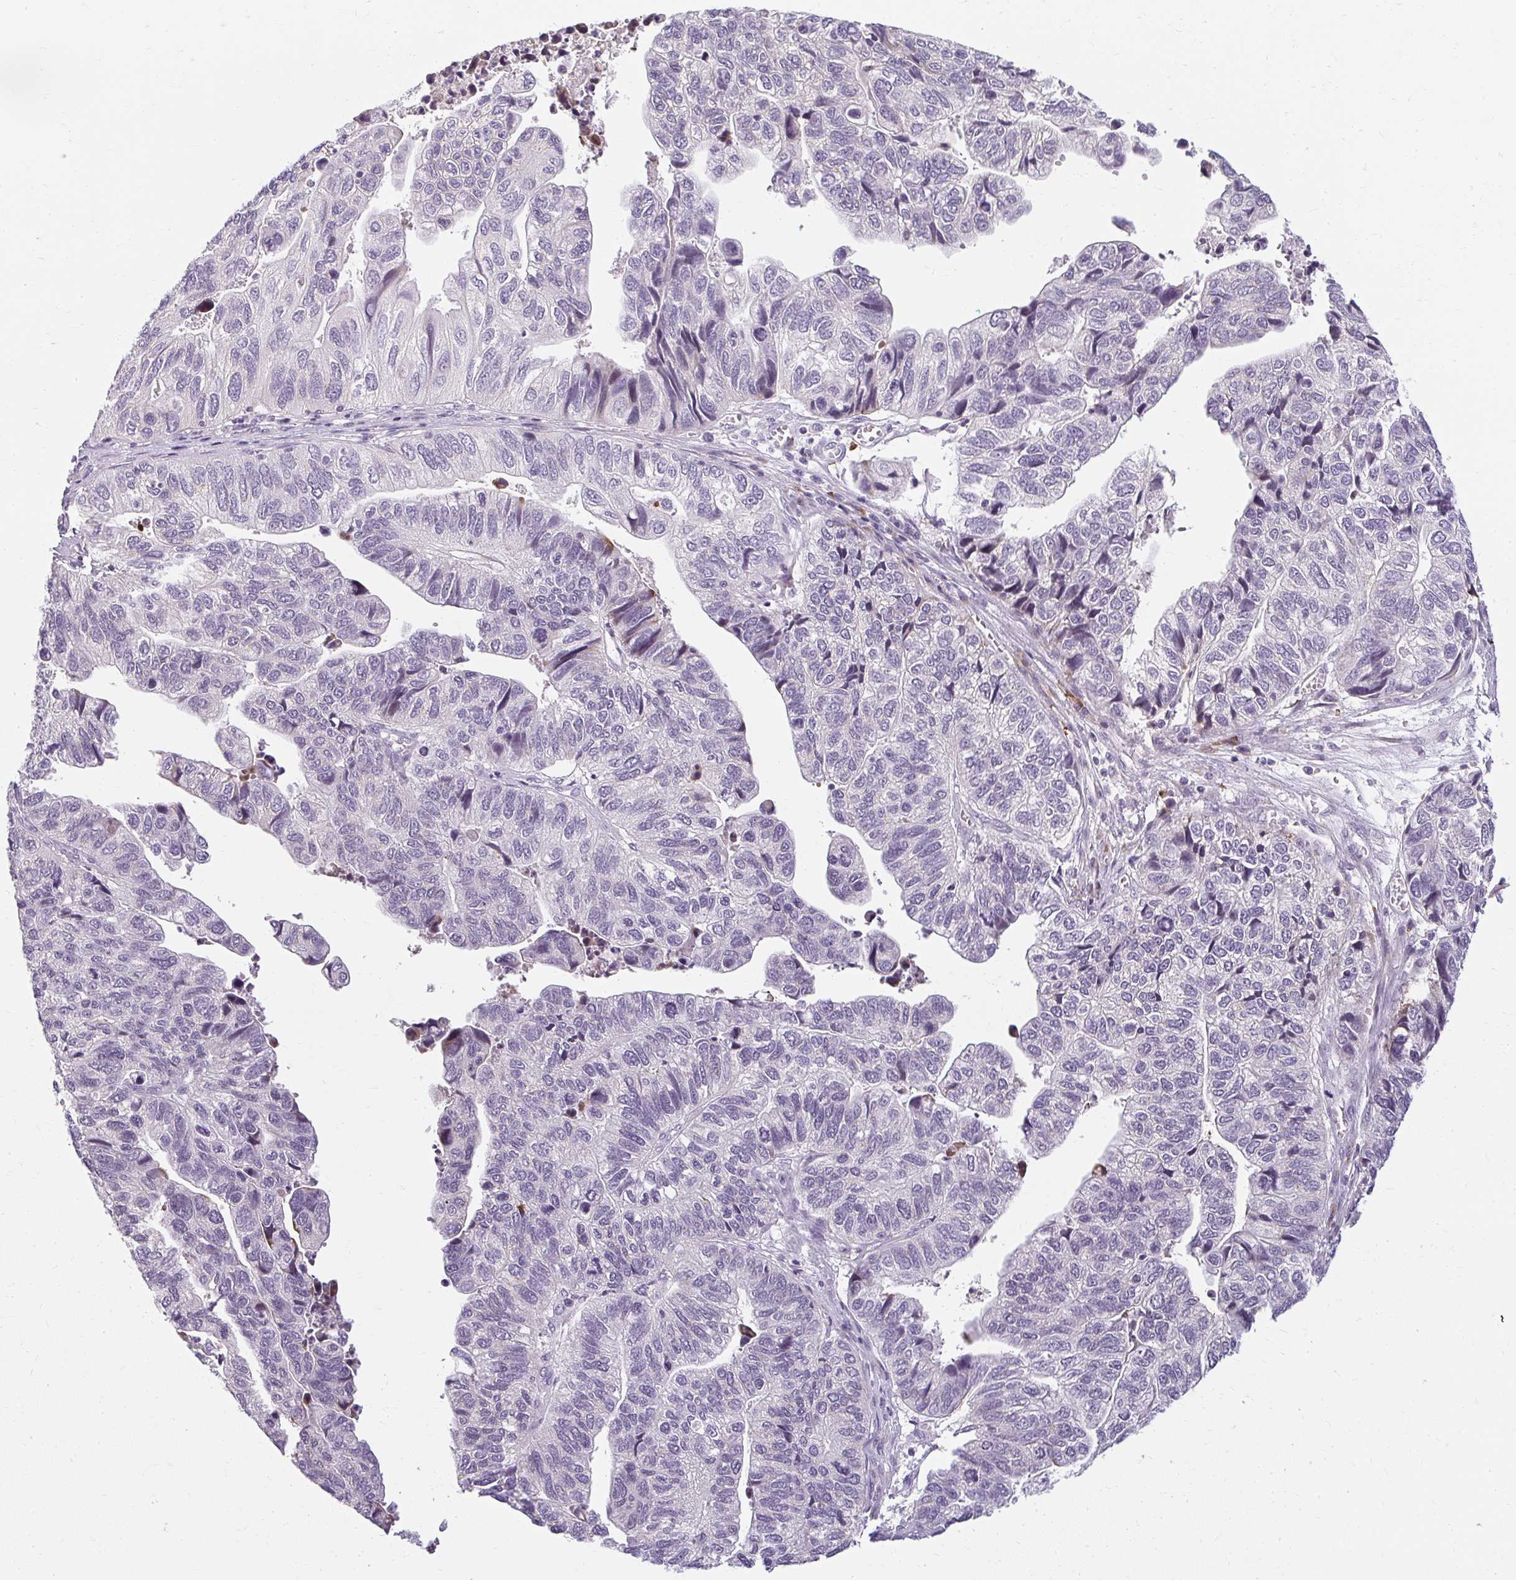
{"staining": {"intensity": "weak", "quantity": "<25%", "location": "cytoplasmic/membranous"}, "tissue": "stomach cancer", "cell_type": "Tumor cells", "image_type": "cancer", "snomed": [{"axis": "morphology", "description": "Adenocarcinoma, NOS"}, {"axis": "topography", "description": "Stomach, upper"}], "caption": "Immunohistochemistry (IHC) micrograph of human stomach cancer (adenocarcinoma) stained for a protein (brown), which reveals no staining in tumor cells.", "gene": "ZFYVE26", "patient": {"sex": "female", "age": 67}}